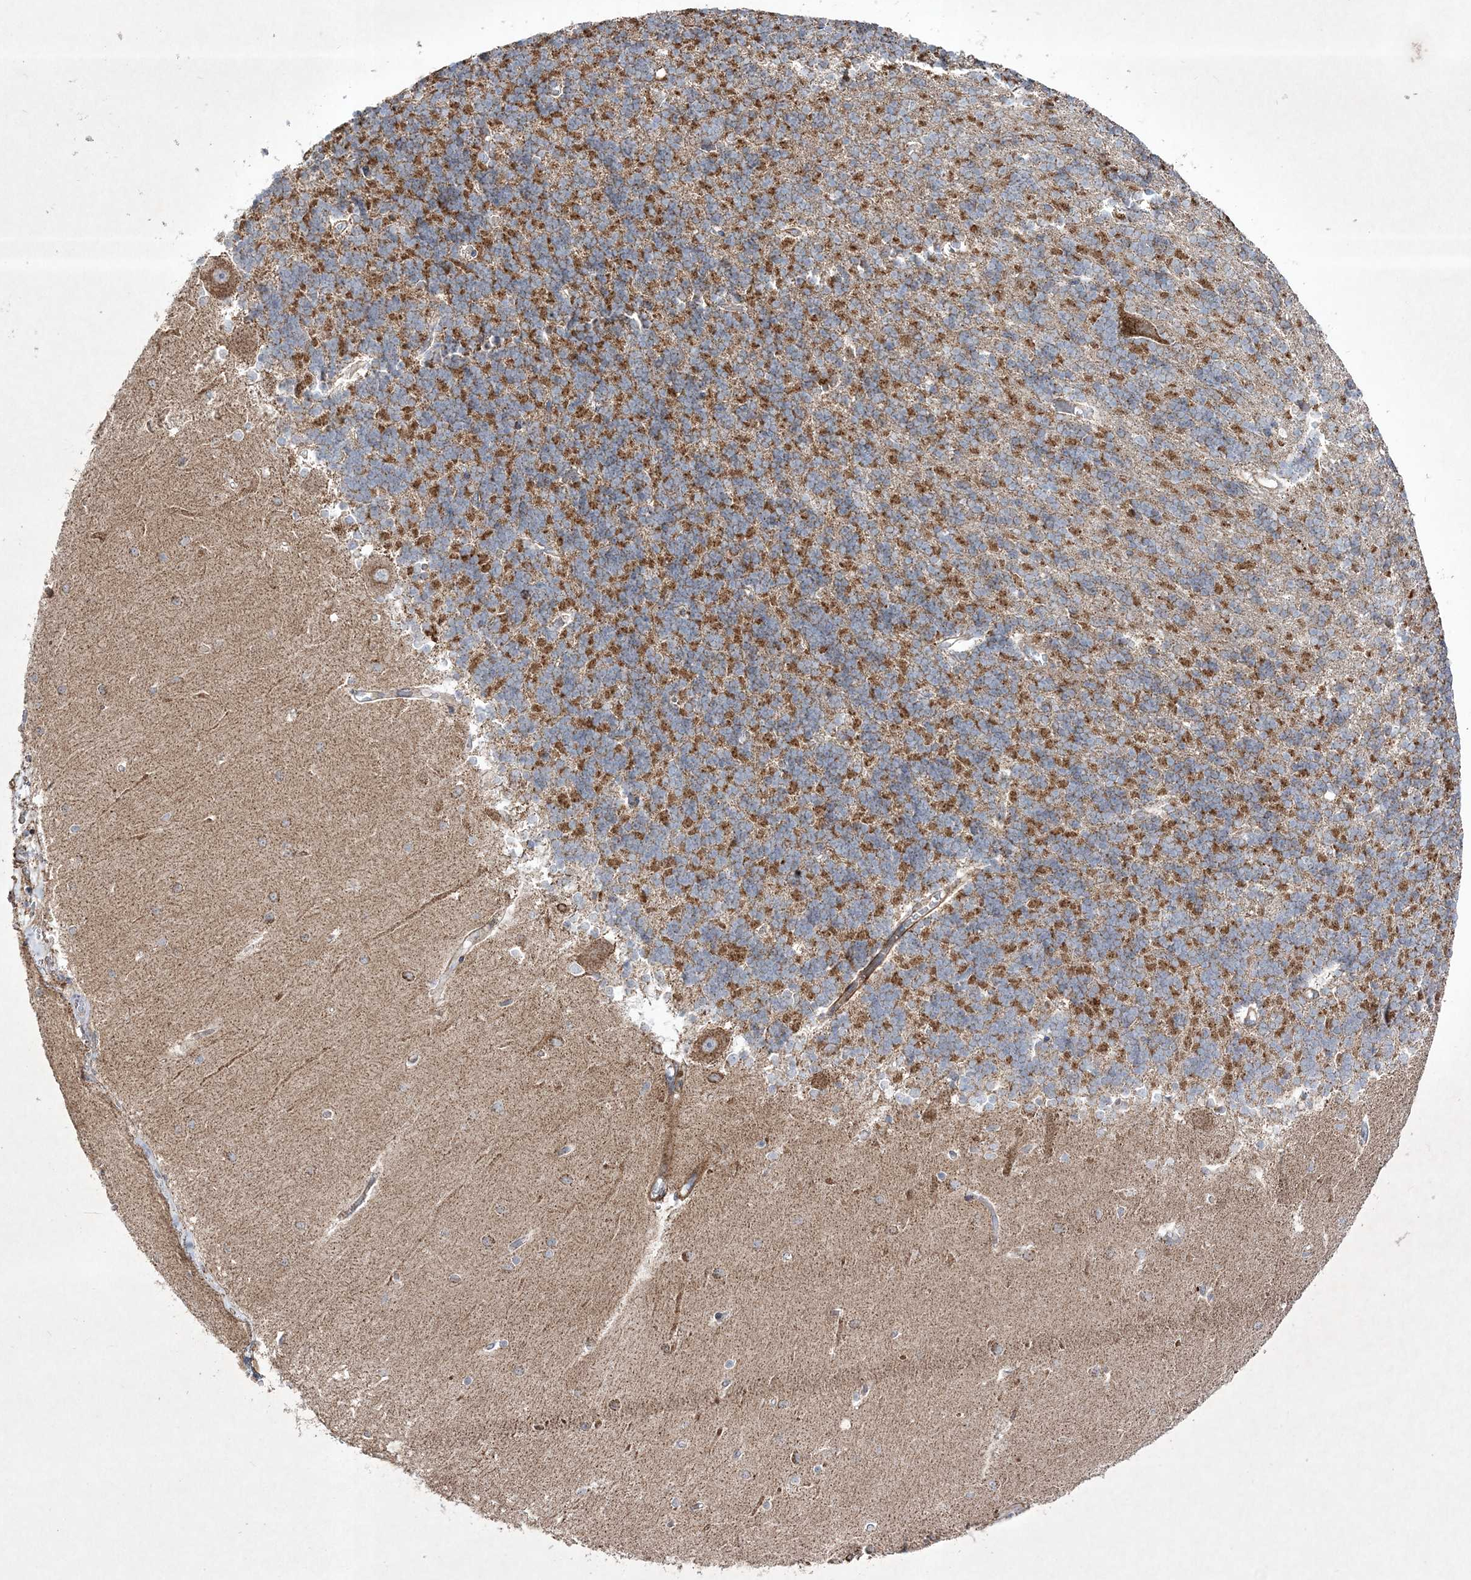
{"staining": {"intensity": "moderate", "quantity": "25%-75%", "location": "cytoplasmic/membranous"}, "tissue": "cerebellum", "cell_type": "Cells in granular layer", "image_type": "normal", "snomed": [{"axis": "morphology", "description": "Normal tissue, NOS"}, {"axis": "topography", "description": "Cerebellum"}], "caption": "DAB immunohistochemical staining of normal human cerebellum displays moderate cytoplasmic/membranous protein staining in about 25%-75% of cells in granular layer. (Brightfield microscopy of DAB IHC at high magnification).", "gene": "RICTOR", "patient": {"sex": "male", "age": 37}}